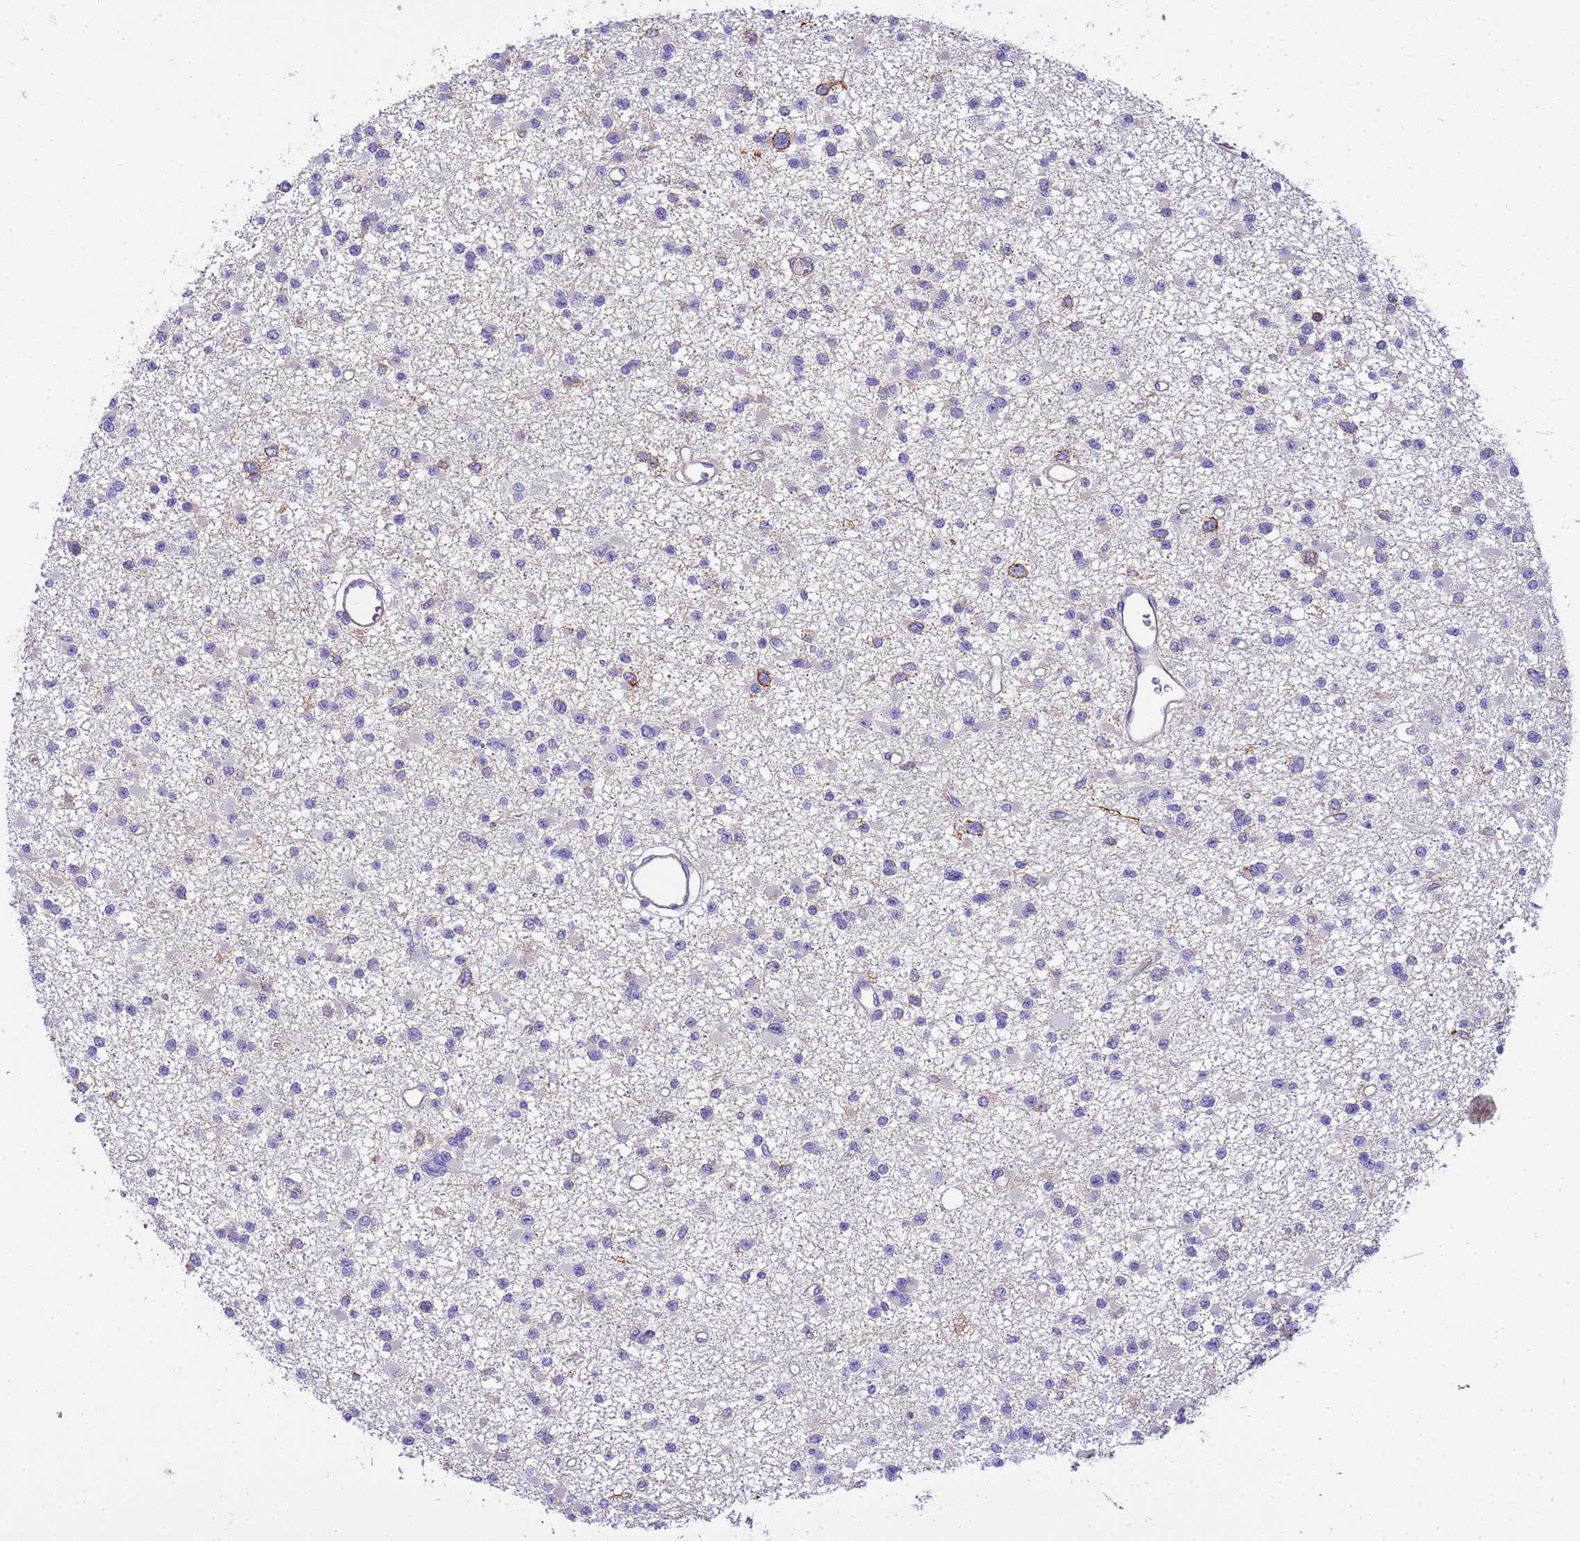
{"staining": {"intensity": "negative", "quantity": "none", "location": "none"}, "tissue": "glioma", "cell_type": "Tumor cells", "image_type": "cancer", "snomed": [{"axis": "morphology", "description": "Glioma, malignant, Low grade"}, {"axis": "topography", "description": "Brain"}], "caption": "Glioma was stained to show a protein in brown. There is no significant staining in tumor cells. (DAB (3,3'-diaminobenzidine) immunohistochemistry (IHC) visualized using brightfield microscopy, high magnification).", "gene": "RIPPLY2", "patient": {"sex": "female", "age": 22}}